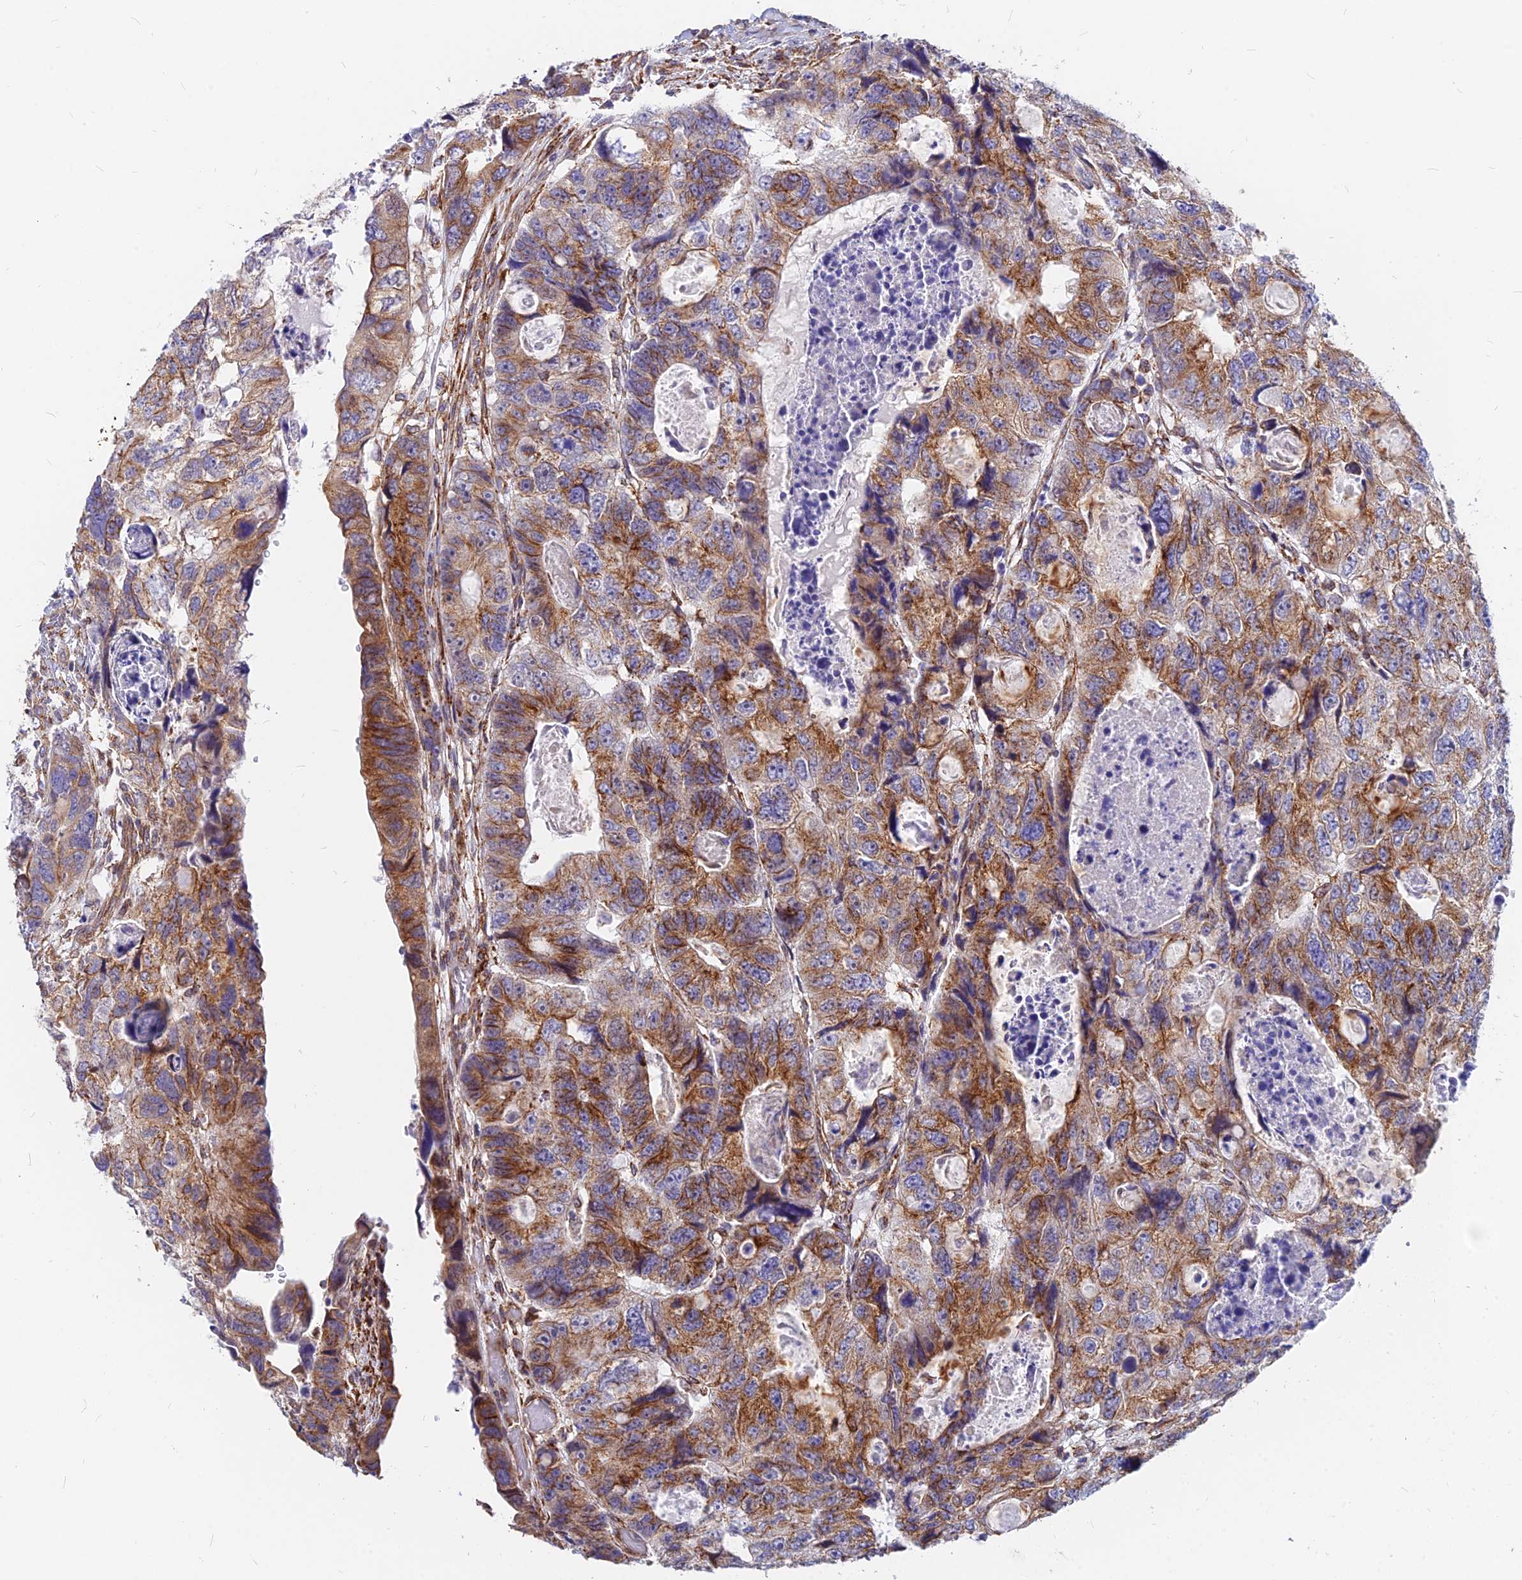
{"staining": {"intensity": "moderate", "quantity": ">75%", "location": "cytoplasmic/membranous"}, "tissue": "colorectal cancer", "cell_type": "Tumor cells", "image_type": "cancer", "snomed": [{"axis": "morphology", "description": "Adenocarcinoma, NOS"}, {"axis": "topography", "description": "Rectum"}], "caption": "A photomicrograph of human colorectal adenocarcinoma stained for a protein shows moderate cytoplasmic/membranous brown staining in tumor cells. (Brightfield microscopy of DAB IHC at high magnification).", "gene": "VSTM2L", "patient": {"sex": "male", "age": 59}}